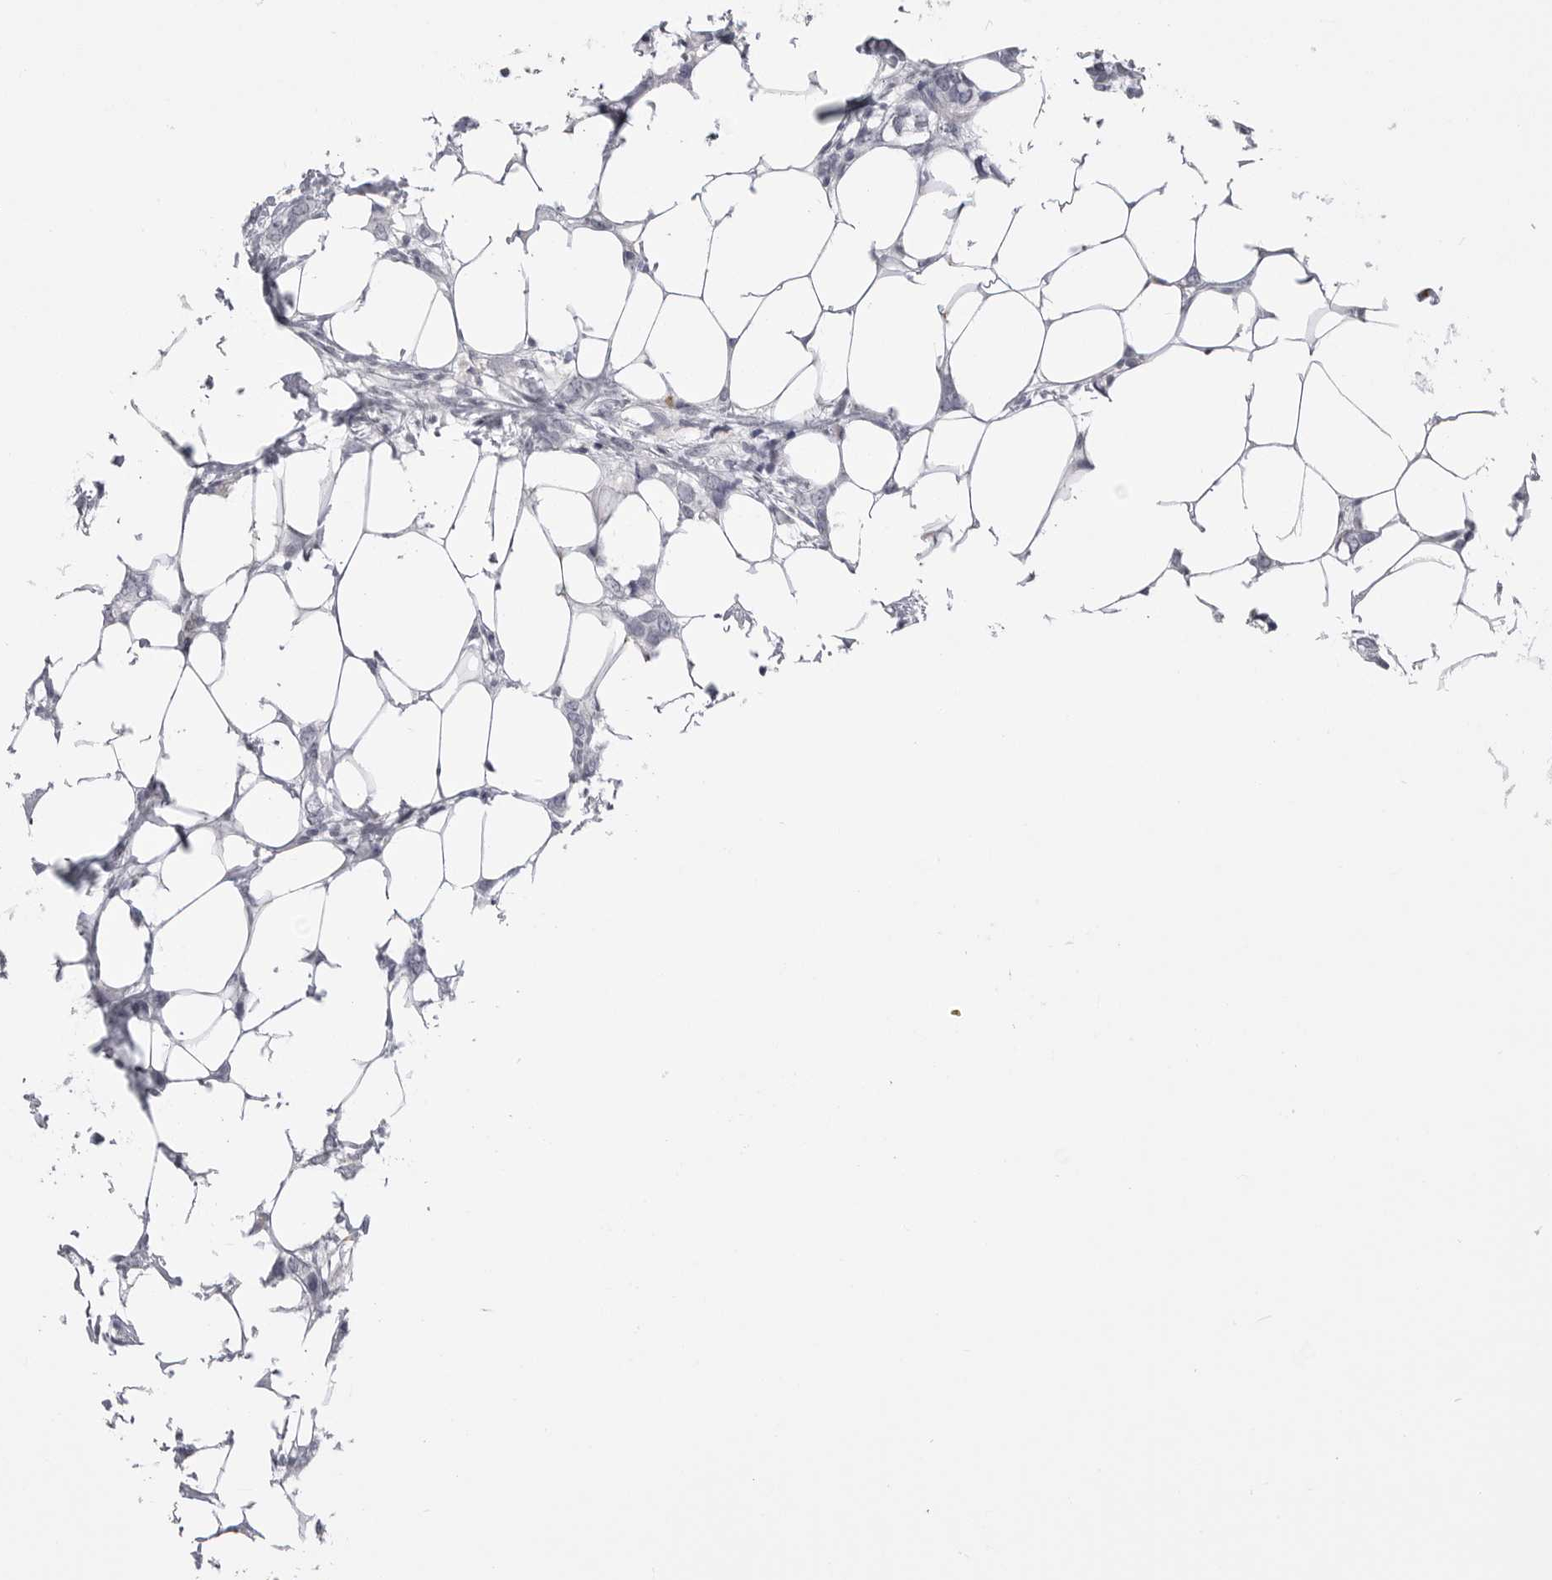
{"staining": {"intensity": "negative", "quantity": "none", "location": "none"}, "tissue": "breast cancer", "cell_type": "Tumor cells", "image_type": "cancer", "snomed": [{"axis": "morphology", "description": "Normal tissue, NOS"}, {"axis": "morphology", "description": "Lobular carcinoma"}, {"axis": "topography", "description": "Breast"}], "caption": "Micrograph shows no protein positivity in tumor cells of lobular carcinoma (breast) tissue. (Stains: DAB (3,3'-diaminobenzidine) immunohistochemistry (IHC) with hematoxylin counter stain, Microscopy: brightfield microscopy at high magnification).", "gene": "SERPING1", "patient": {"sex": "female", "age": 47}}